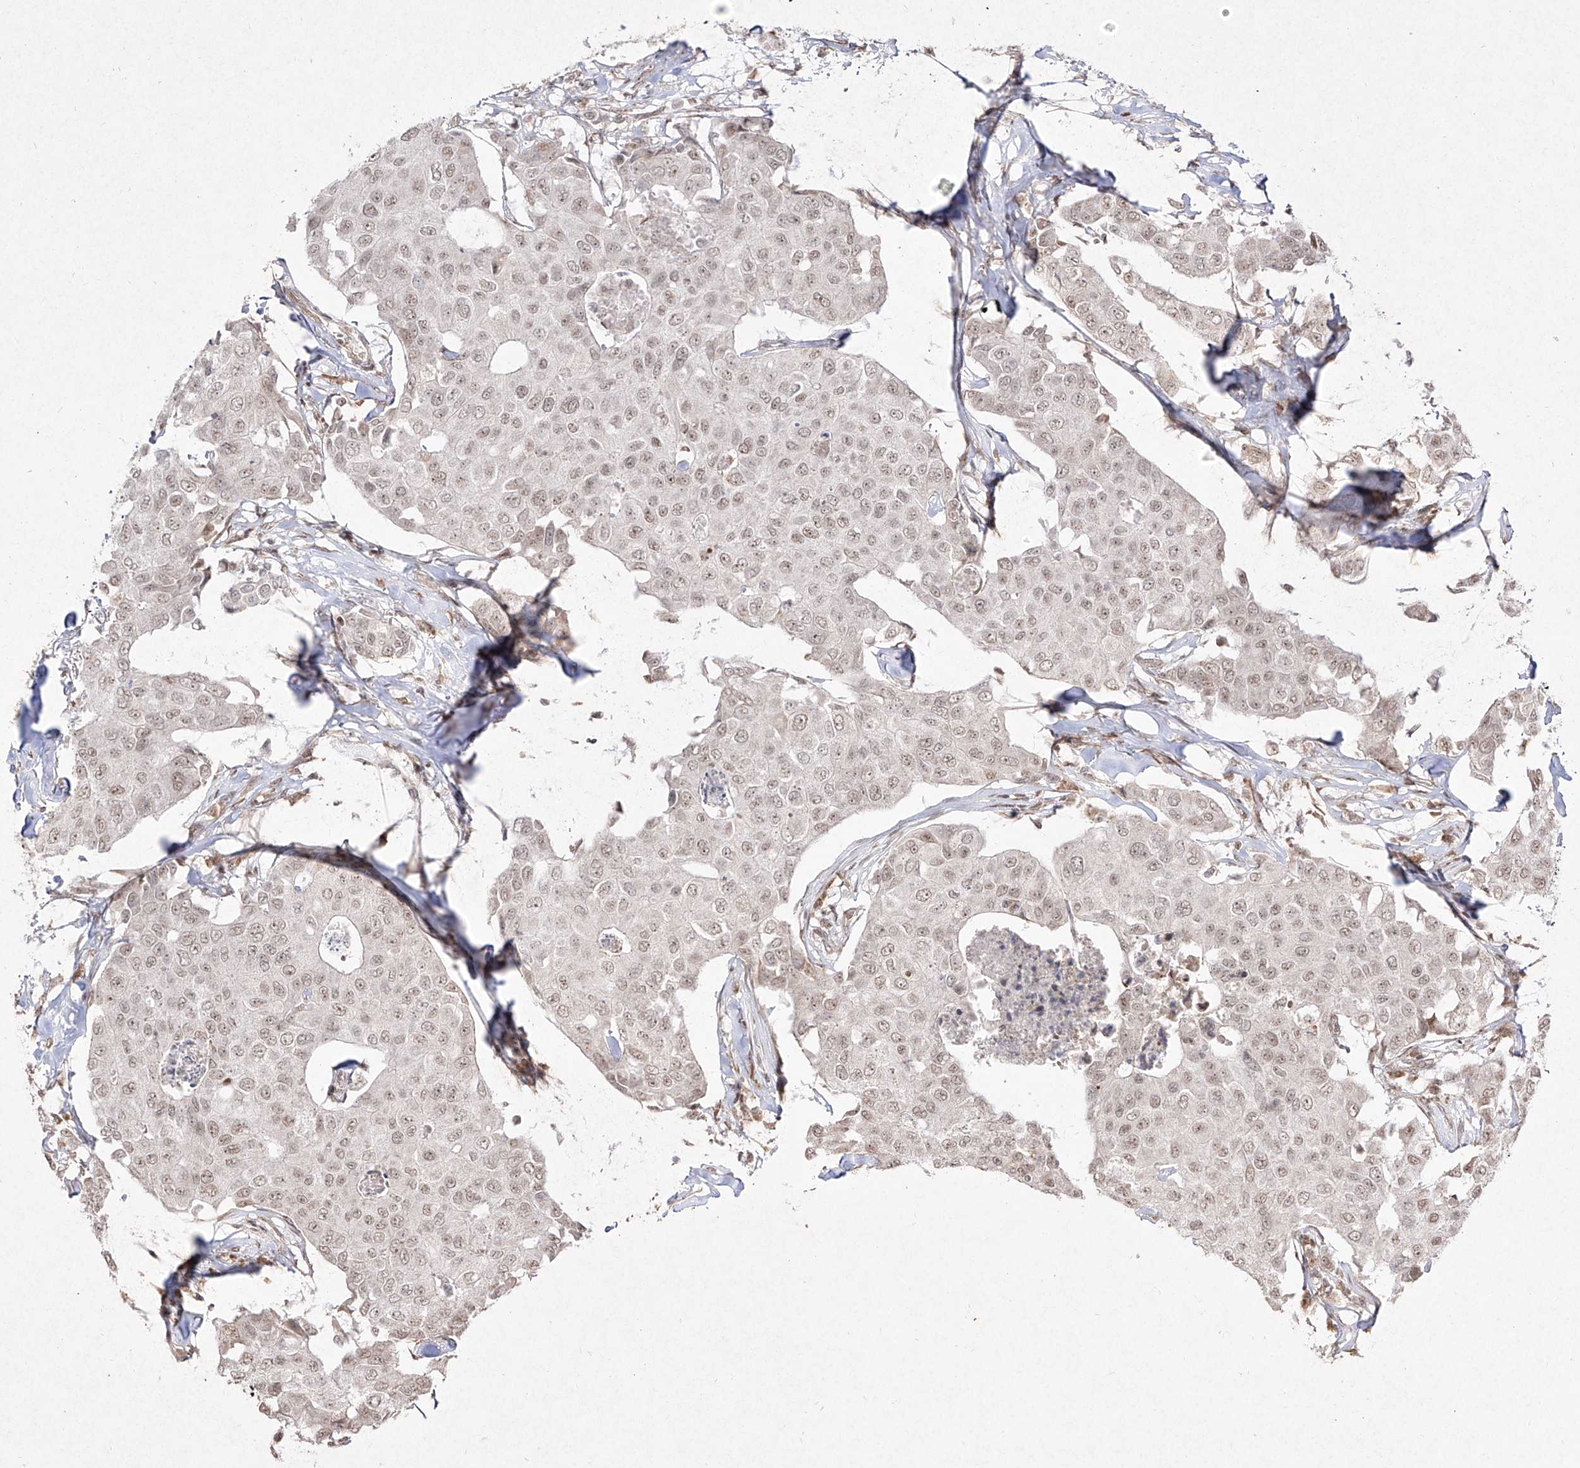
{"staining": {"intensity": "weak", "quantity": "25%-75%", "location": "nuclear"}, "tissue": "breast cancer", "cell_type": "Tumor cells", "image_type": "cancer", "snomed": [{"axis": "morphology", "description": "Duct carcinoma"}, {"axis": "topography", "description": "Breast"}], "caption": "IHC of breast invasive ductal carcinoma shows low levels of weak nuclear staining in about 25%-75% of tumor cells.", "gene": "SNRNP27", "patient": {"sex": "female", "age": 80}}